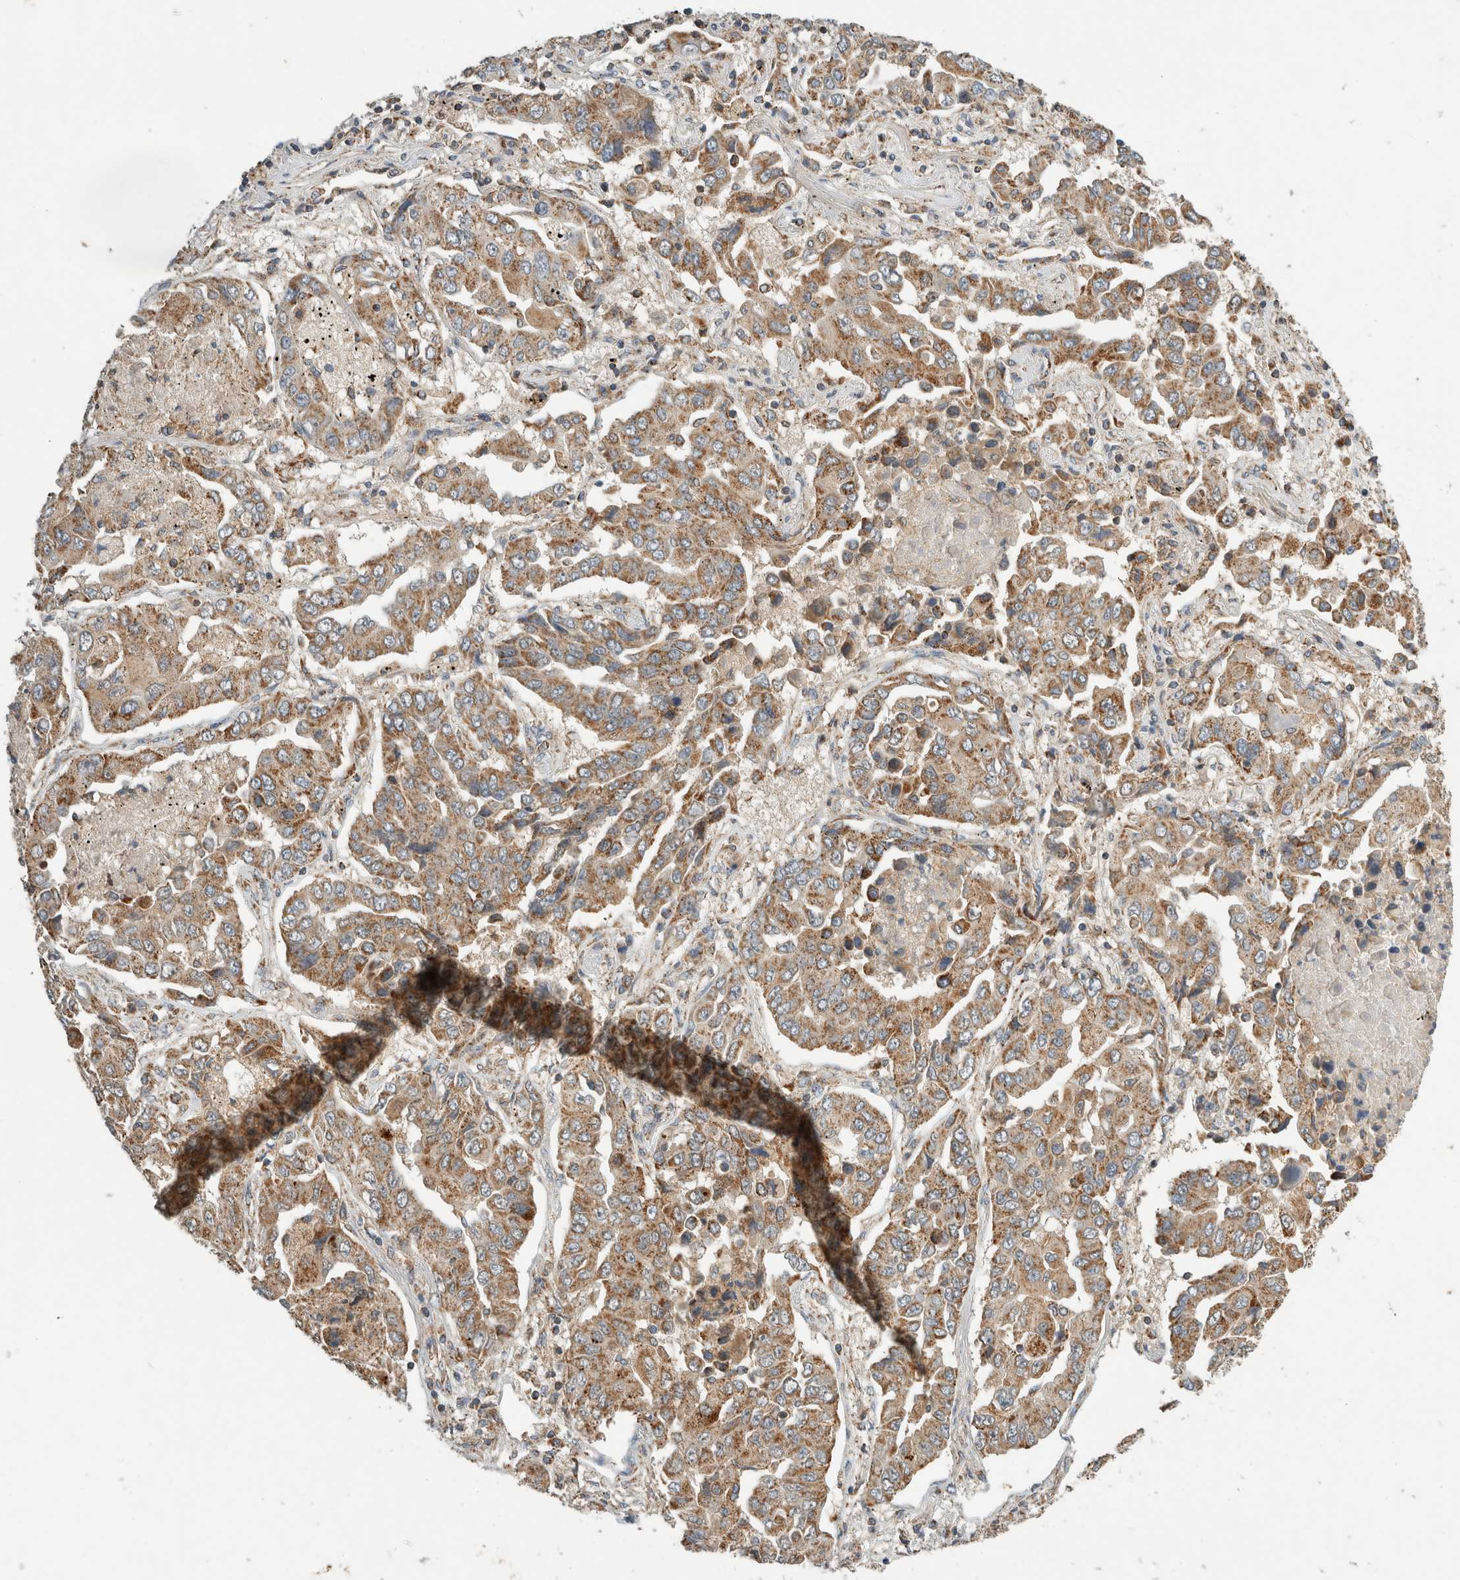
{"staining": {"intensity": "moderate", "quantity": ">75%", "location": "cytoplasmic/membranous"}, "tissue": "lung cancer", "cell_type": "Tumor cells", "image_type": "cancer", "snomed": [{"axis": "morphology", "description": "Adenocarcinoma, NOS"}, {"axis": "topography", "description": "Lung"}], "caption": "Tumor cells display medium levels of moderate cytoplasmic/membranous positivity in approximately >75% of cells in lung cancer (adenocarcinoma).", "gene": "AMPD1", "patient": {"sex": "female", "age": 65}}